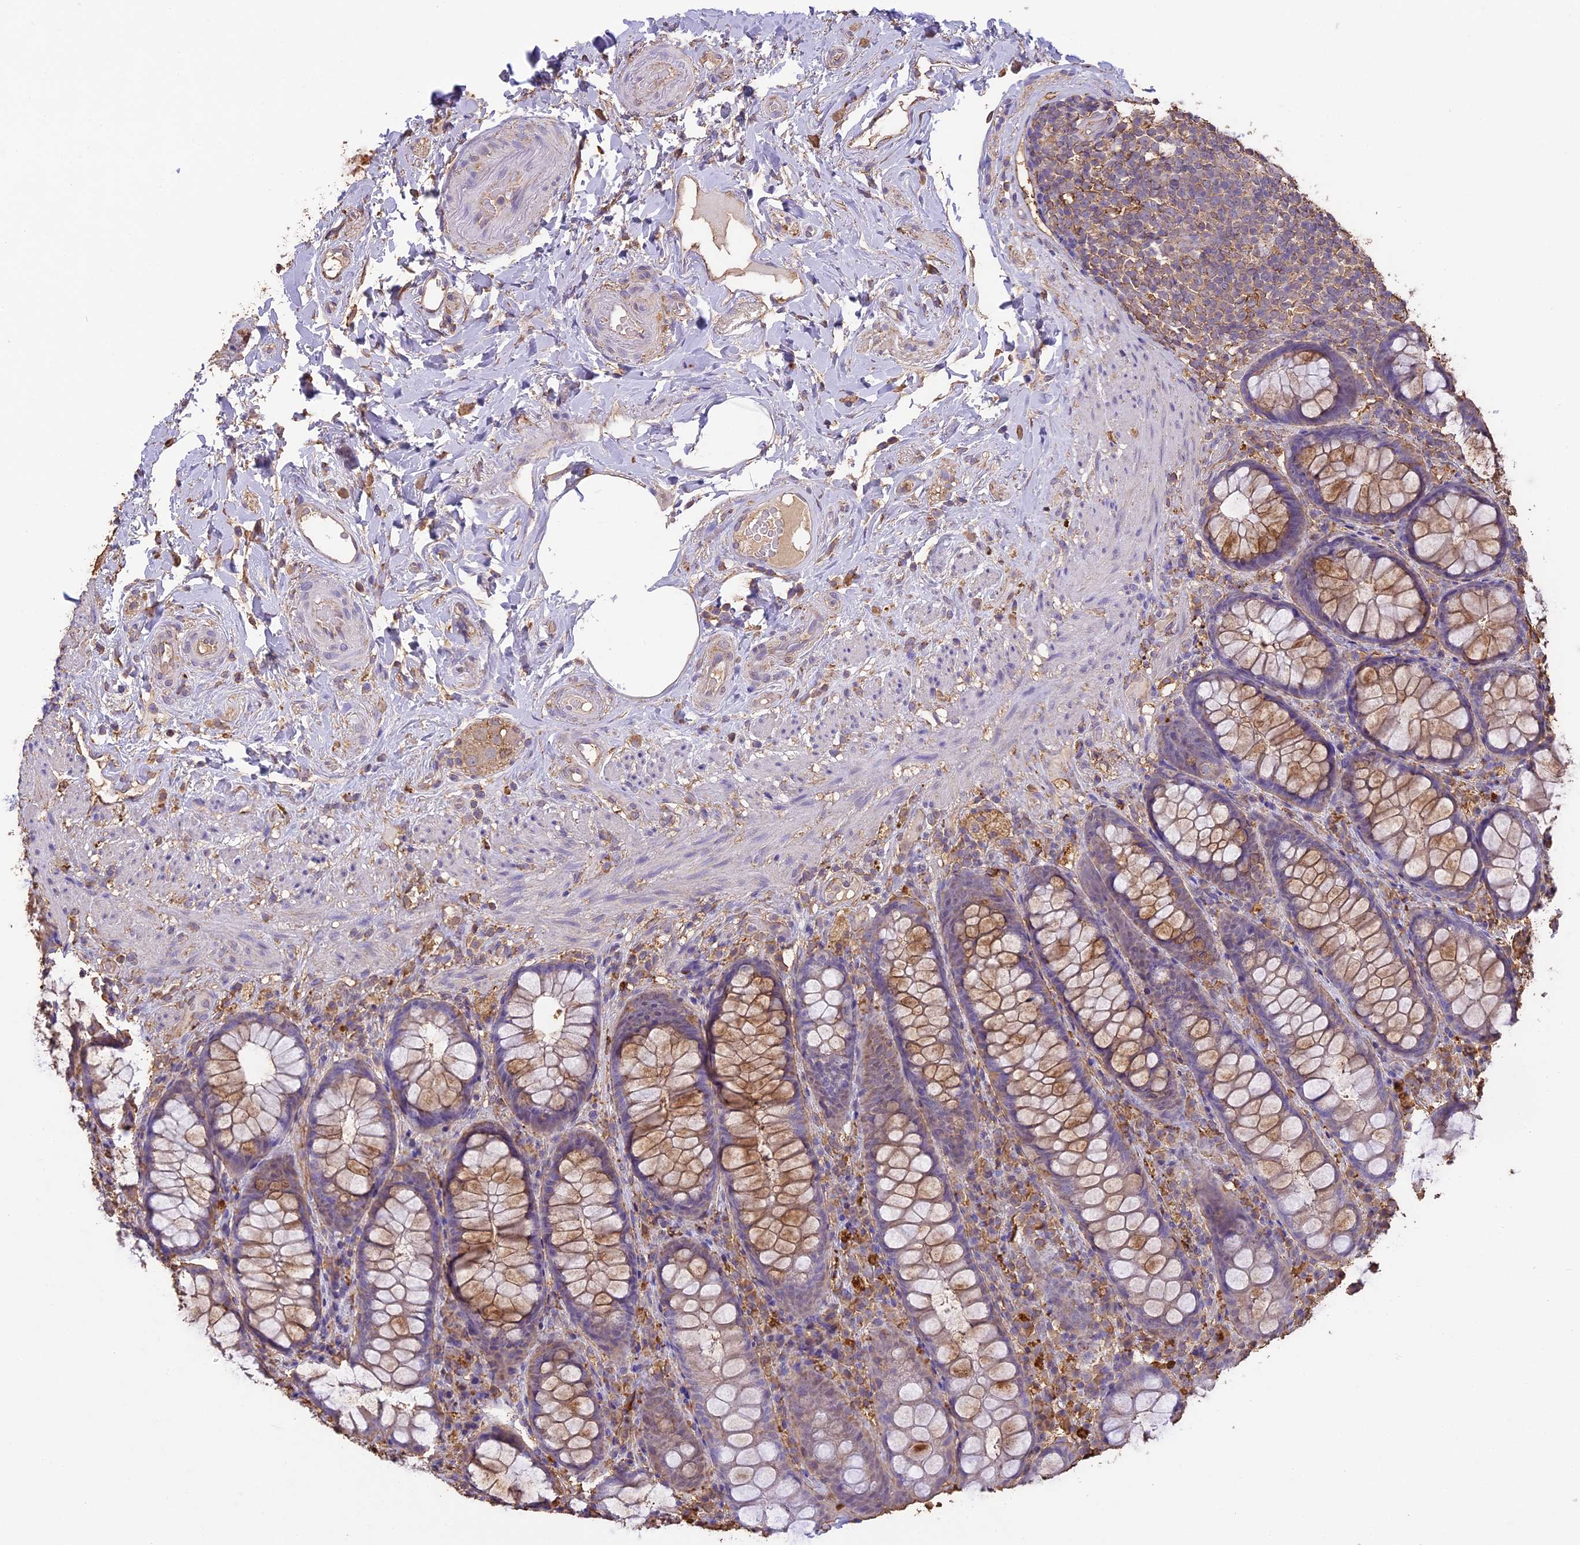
{"staining": {"intensity": "moderate", "quantity": "25%-75%", "location": "cytoplasmic/membranous"}, "tissue": "rectum", "cell_type": "Glandular cells", "image_type": "normal", "snomed": [{"axis": "morphology", "description": "Normal tissue, NOS"}, {"axis": "topography", "description": "Rectum"}], "caption": "The photomicrograph displays a brown stain indicating the presence of a protein in the cytoplasmic/membranous of glandular cells in rectum. Using DAB (brown) and hematoxylin (blue) stains, captured at high magnification using brightfield microscopy.", "gene": "ARHGAP19", "patient": {"sex": "male", "age": 83}}